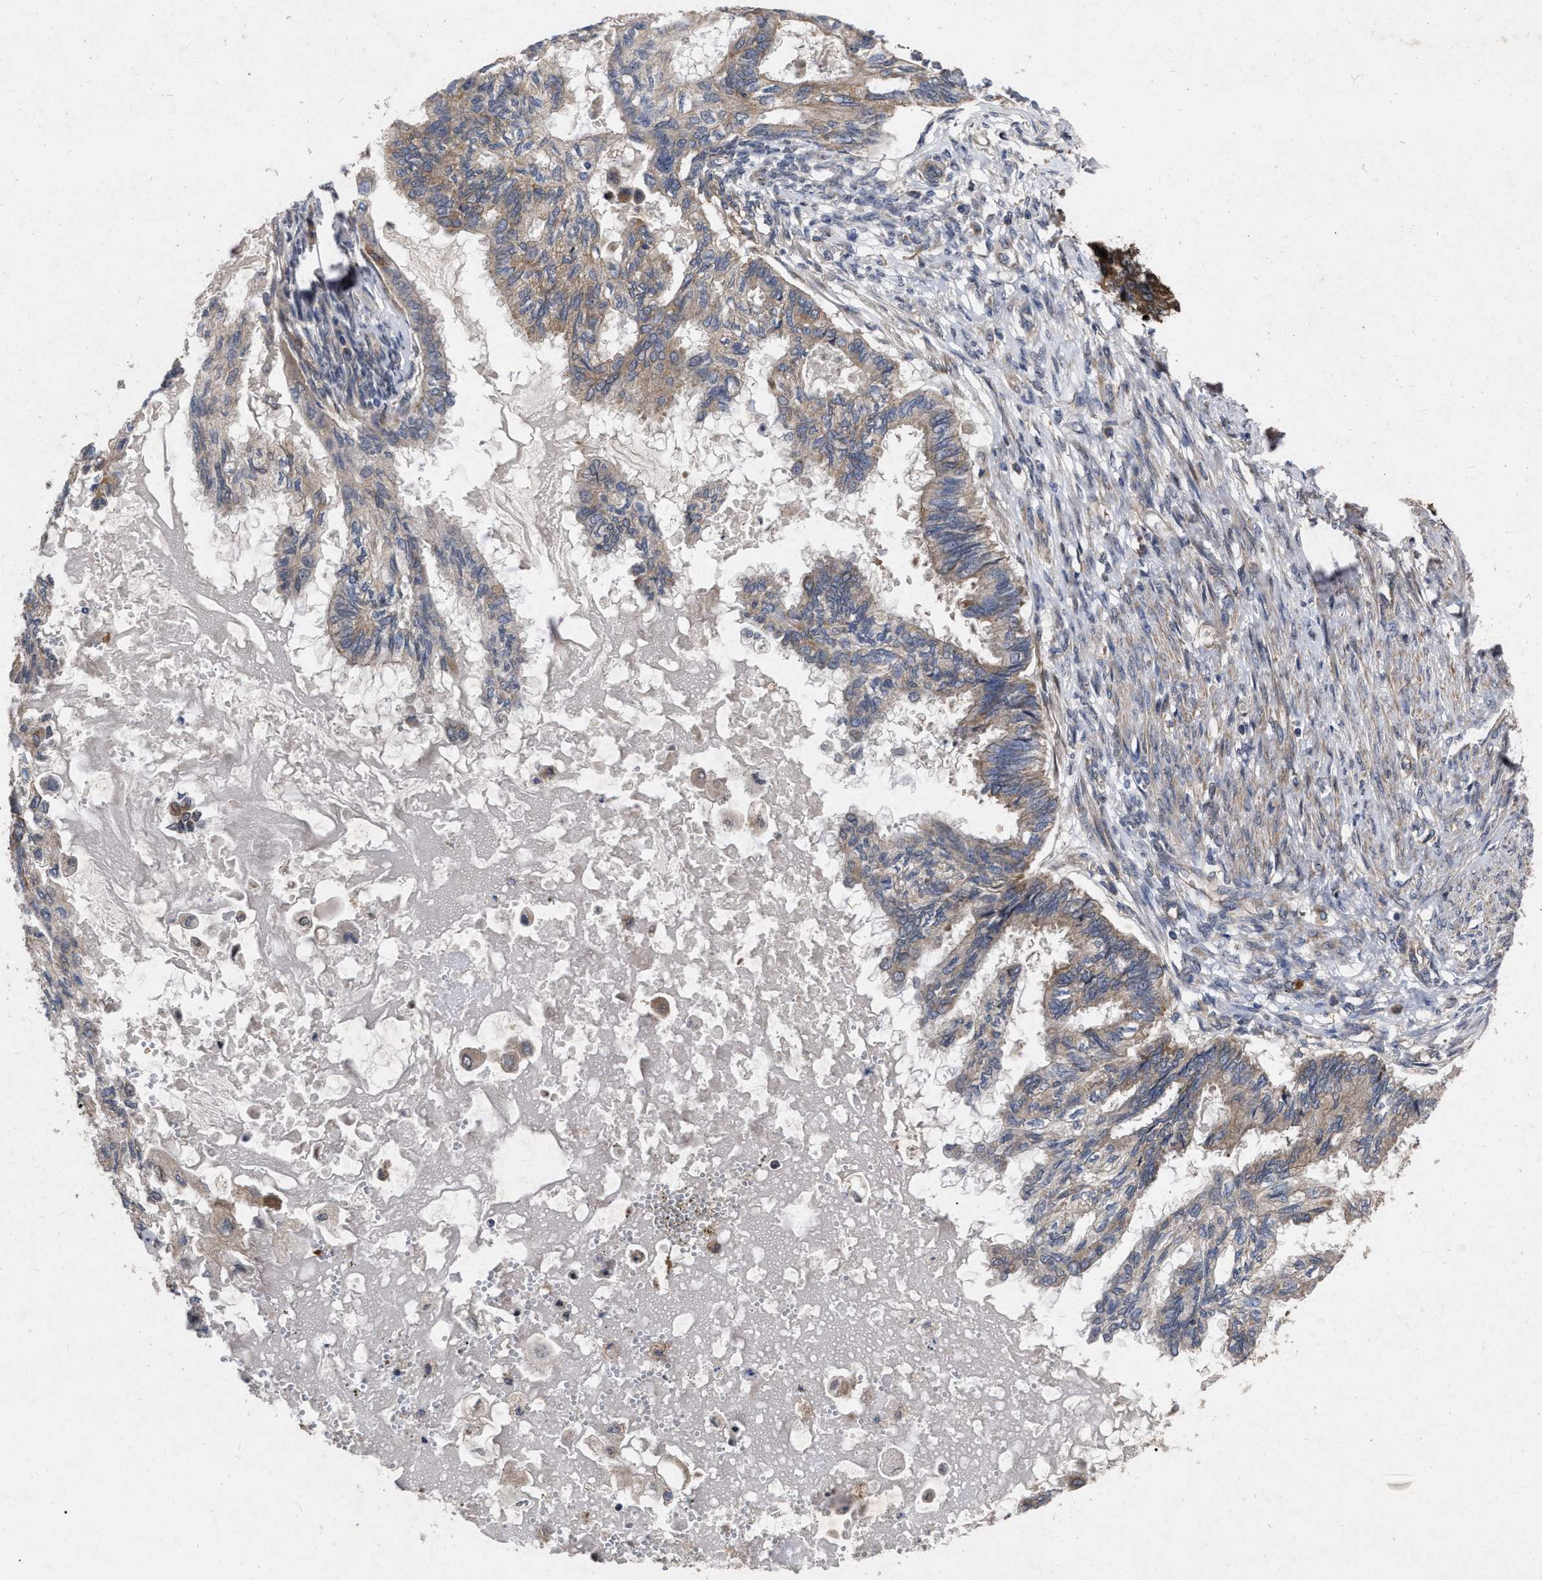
{"staining": {"intensity": "weak", "quantity": ">75%", "location": "cytoplasmic/membranous"}, "tissue": "cervical cancer", "cell_type": "Tumor cells", "image_type": "cancer", "snomed": [{"axis": "morphology", "description": "Normal tissue, NOS"}, {"axis": "morphology", "description": "Adenocarcinoma, NOS"}, {"axis": "topography", "description": "Cervix"}, {"axis": "topography", "description": "Endometrium"}], "caption": "A photomicrograph of human cervical adenocarcinoma stained for a protein reveals weak cytoplasmic/membranous brown staining in tumor cells.", "gene": "CDKN2C", "patient": {"sex": "female", "age": 86}}